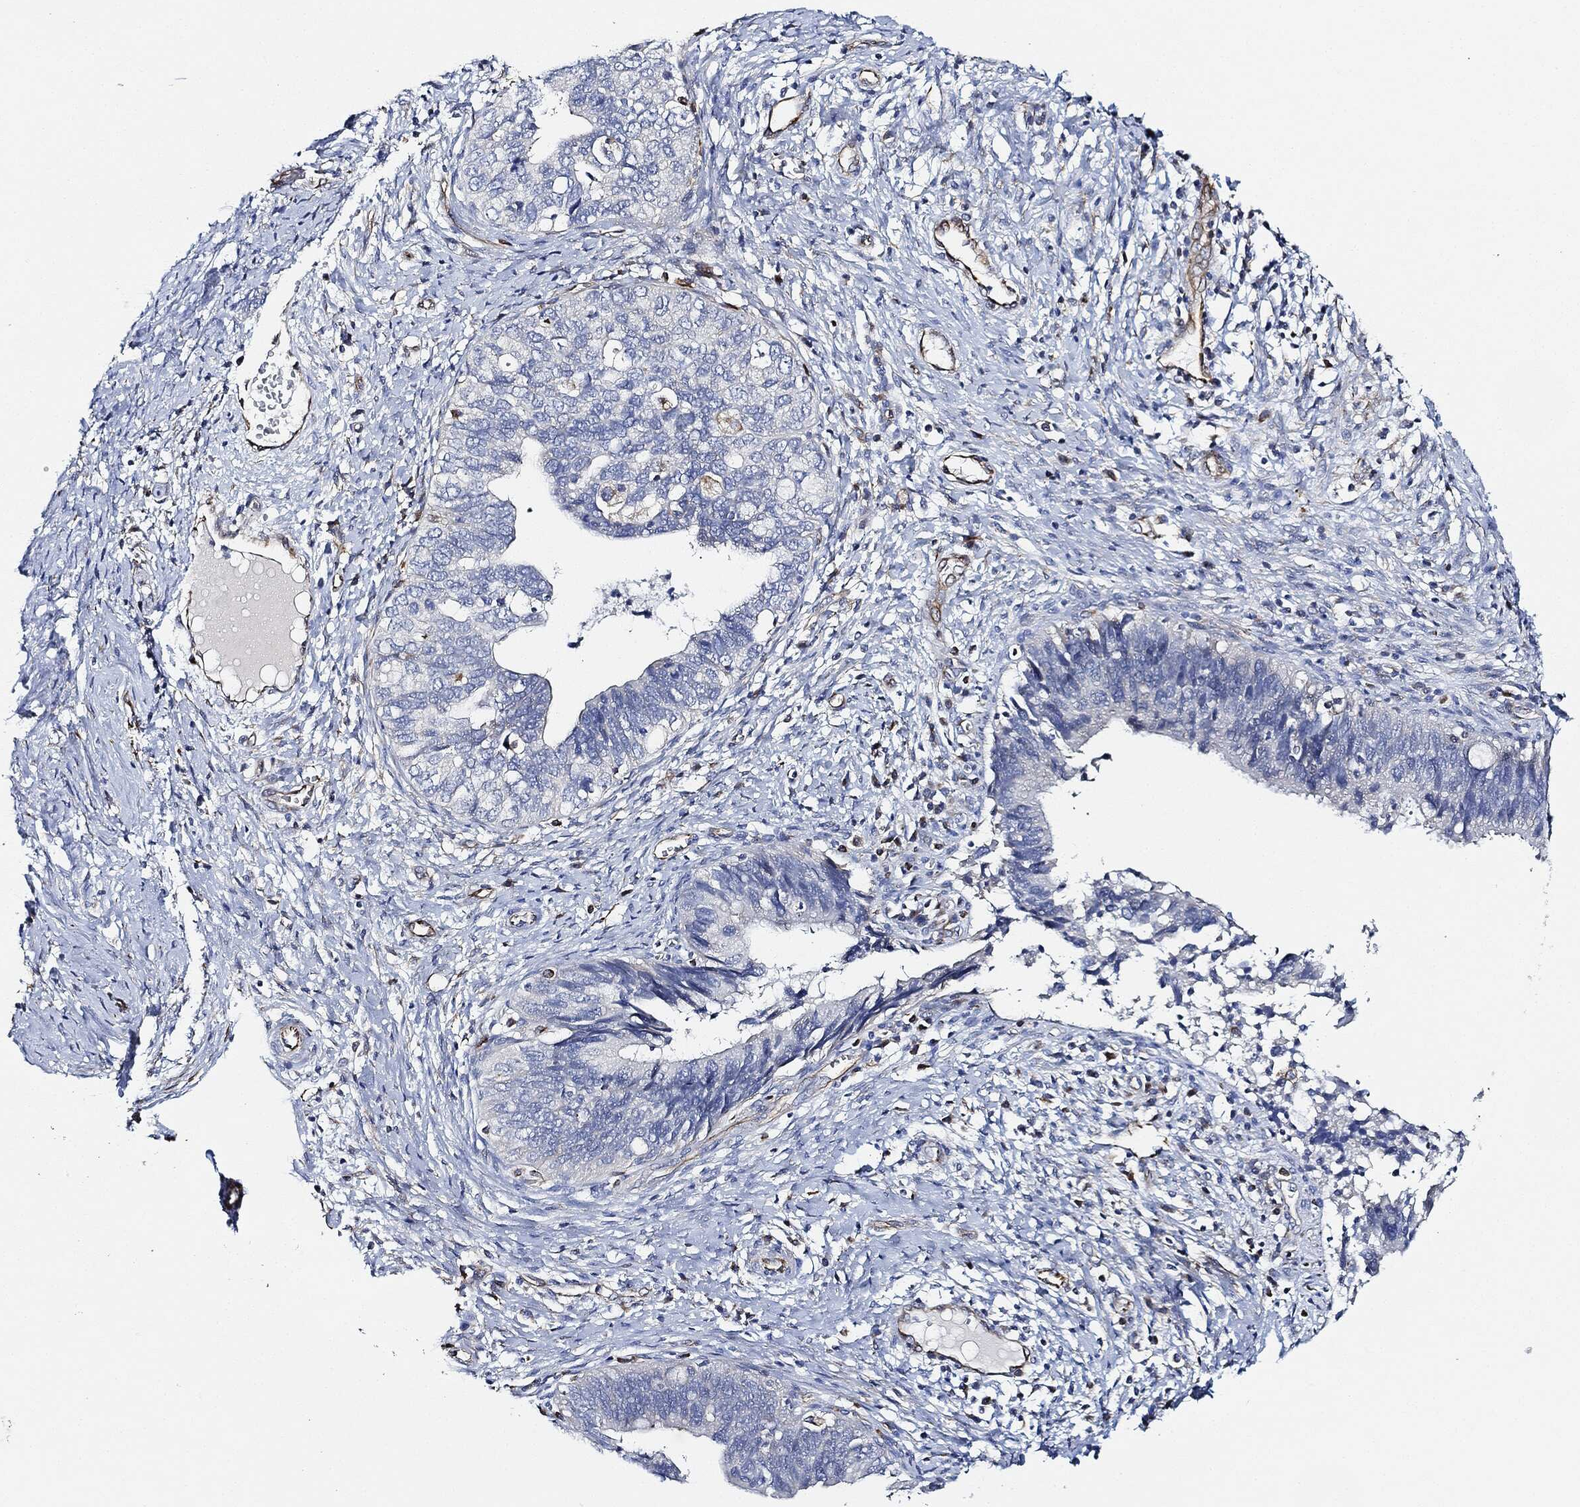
{"staining": {"intensity": "negative", "quantity": "none", "location": "none"}, "tissue": "cervical cancer", "cell_type": "Tumor cells", "image_type": "cancer", "snomed": [{"axis": "morphology", "description": "Adenocarcinoma, NOS"}, {"axis": "topography", "description": "Cervix"}], "caption": "A photomicrograph of human cervical cancer (adenocarcinoma) is negative for staining in tumor cells.", "gene": "THSD1", "patient": {"sex": "female", "age": 42}}